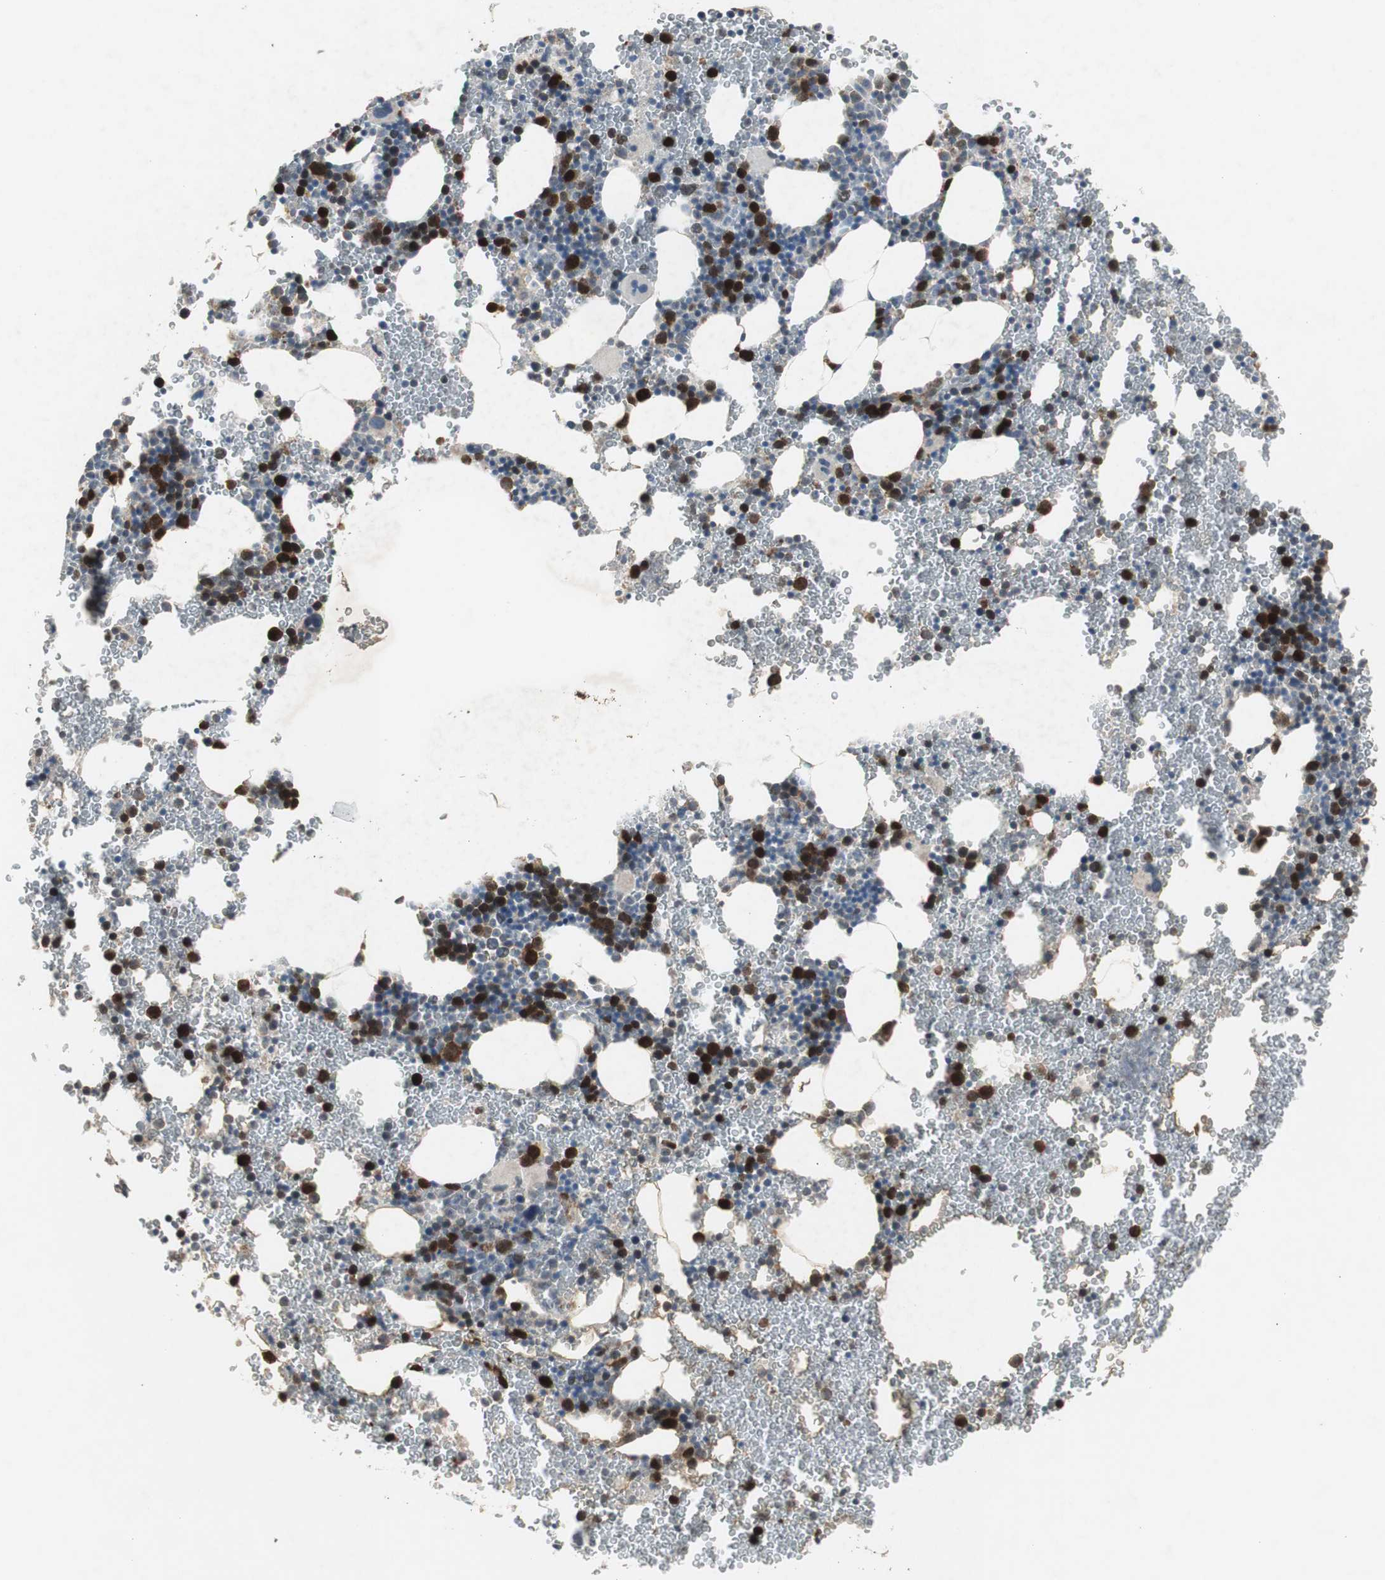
{"staining": {"intensity": "strong", "quantity": "25%-75%", "location": "cytoplasmic/membranous,nuclear"}, "tissue": "bone marrow", "cell_type": "Hematopoietic cells", "image_type": "normal", "snomed": [{"axis": "morphology", "description": "Normal tissue, NOS"}, {"axis": "morphology", "description": "Inflammation, NOS"}, {"axis": "topography", "description": "Bone marrow"}], "caption": "Benign bone marrow was stained to show a protein in brown. There is high levels of strong cytoplasmic/membranous,nuclear positivity in approximately 25%-75% of hematopoietic cells. Nuclei are stained in blue.", "gene": "TK1", "patient": {"sex": "male", "age": 22}}